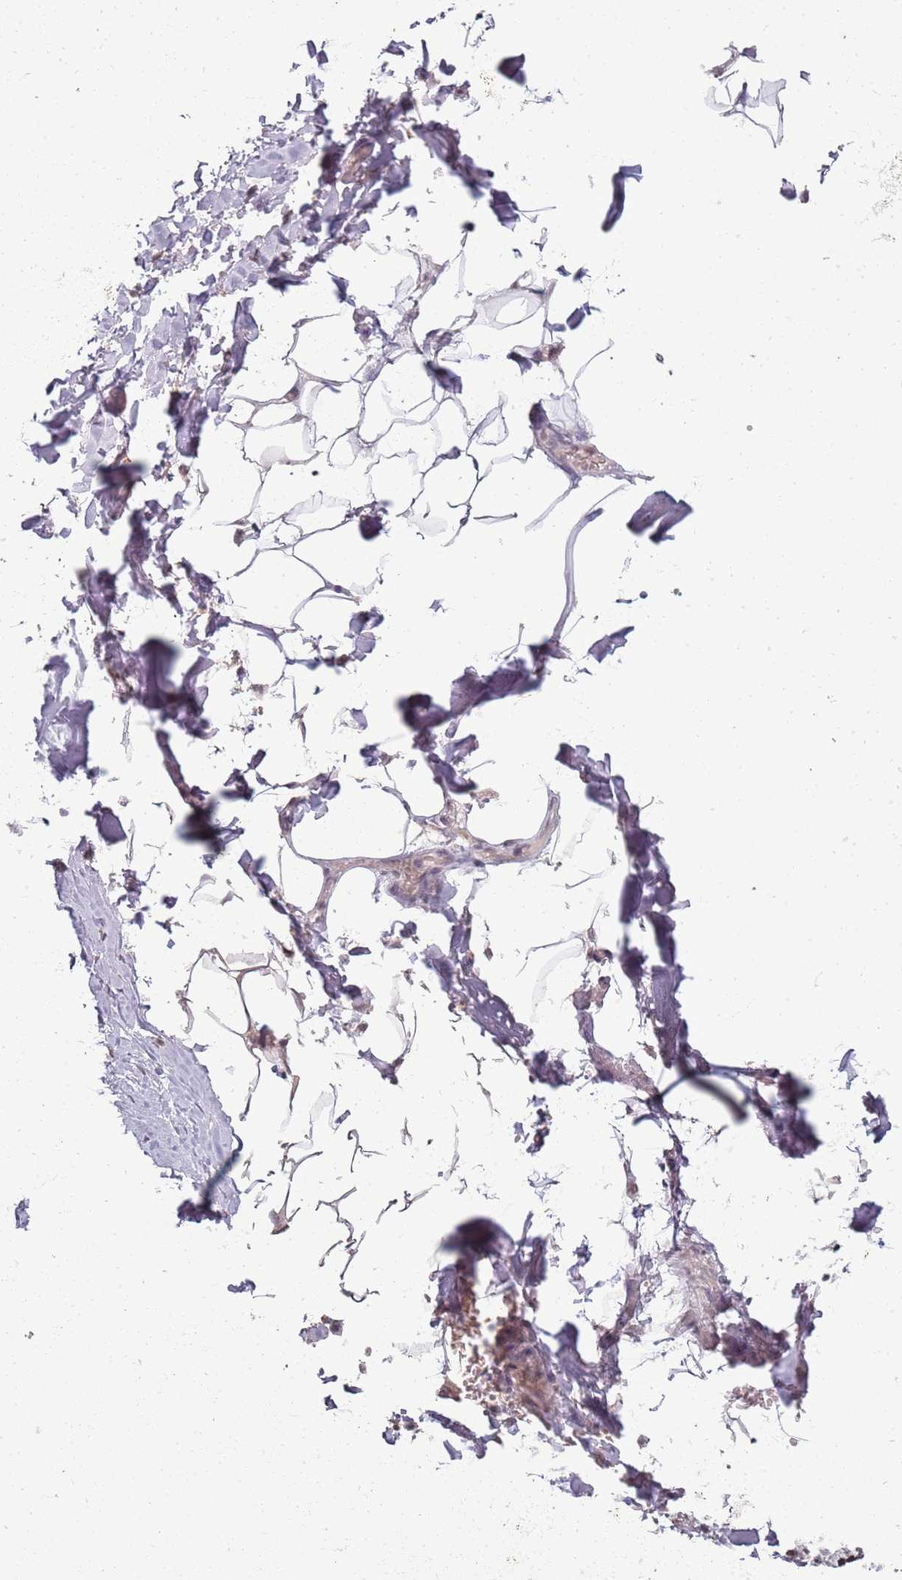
{"staining": {"intensity": "weak", "quantity": ">75%", "location": "nuclear"}, "tissue": "adipose tissue", "cell_type": "Adipocytes", "image_type": "normal", "snomed": [{"axis": "morphology", "description": "Normal tissue, NOS"}, {"axis": "topography", "description": "Lymph node"}, {"axis": "topography", "description": "Cartilage tissue"}, {"axis": "topography", "description": "Bronchus"}], "caption": "IHC micrograph of benign adipose tissue: adipose tissue stained using immunohistochemistry reveals low levels of weak protein expression localized specifically in the nuclear of adipocytes, appearing as a nuclear brown color.", "gene": "ARL14EP", "patient": {"sex": "male", "age": 63}}